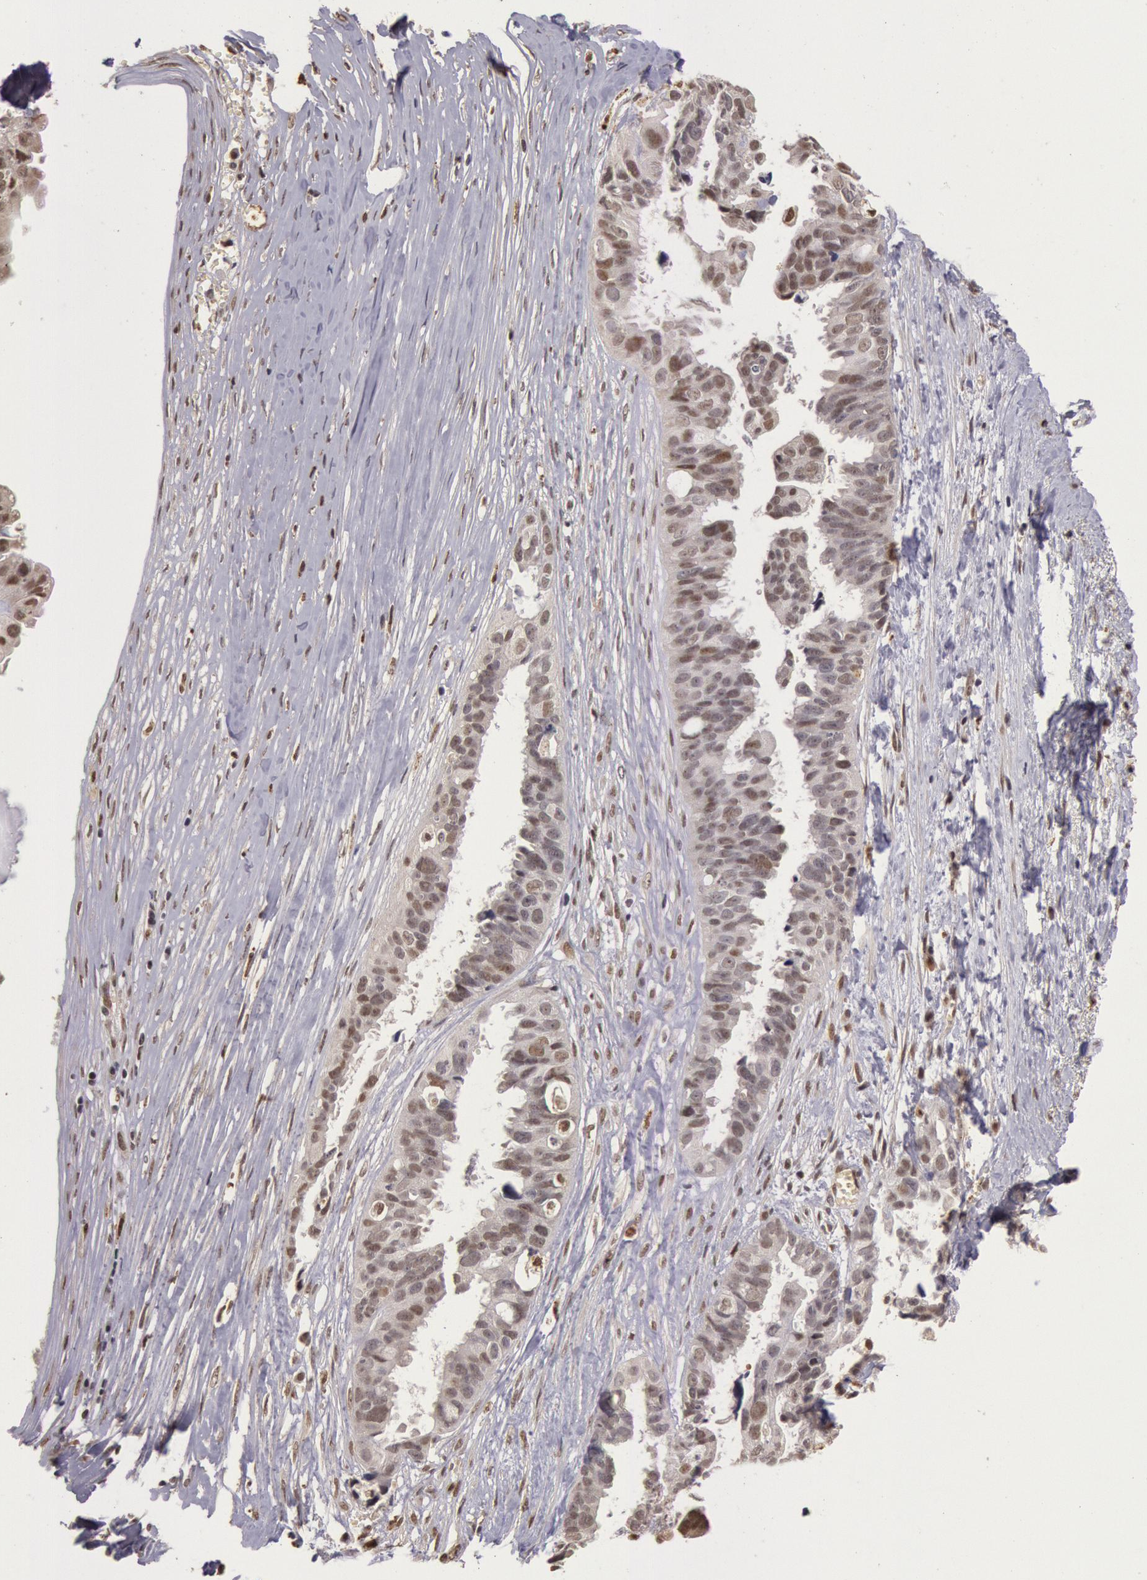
{"staining": {"intensity": "weak", "quantity": "25%-75%", "location": "nuclear"}, "tissue": "ovarian cancer", "cell_type": "Tumor cells", "image_type": "cancer", "snomed": [{"axis": "morphology", "description": "Carcinoma, endometroid"}, {"axis": "topography", "description": "Ovary"}], "caption": "Ovarian cancer stained for a protein (brown) demonstrates weak nuclear positive expression in about 25%-75% of tumor cells.", "gene": "LIG4", "patient": {"sex": "female", "age": 85}}